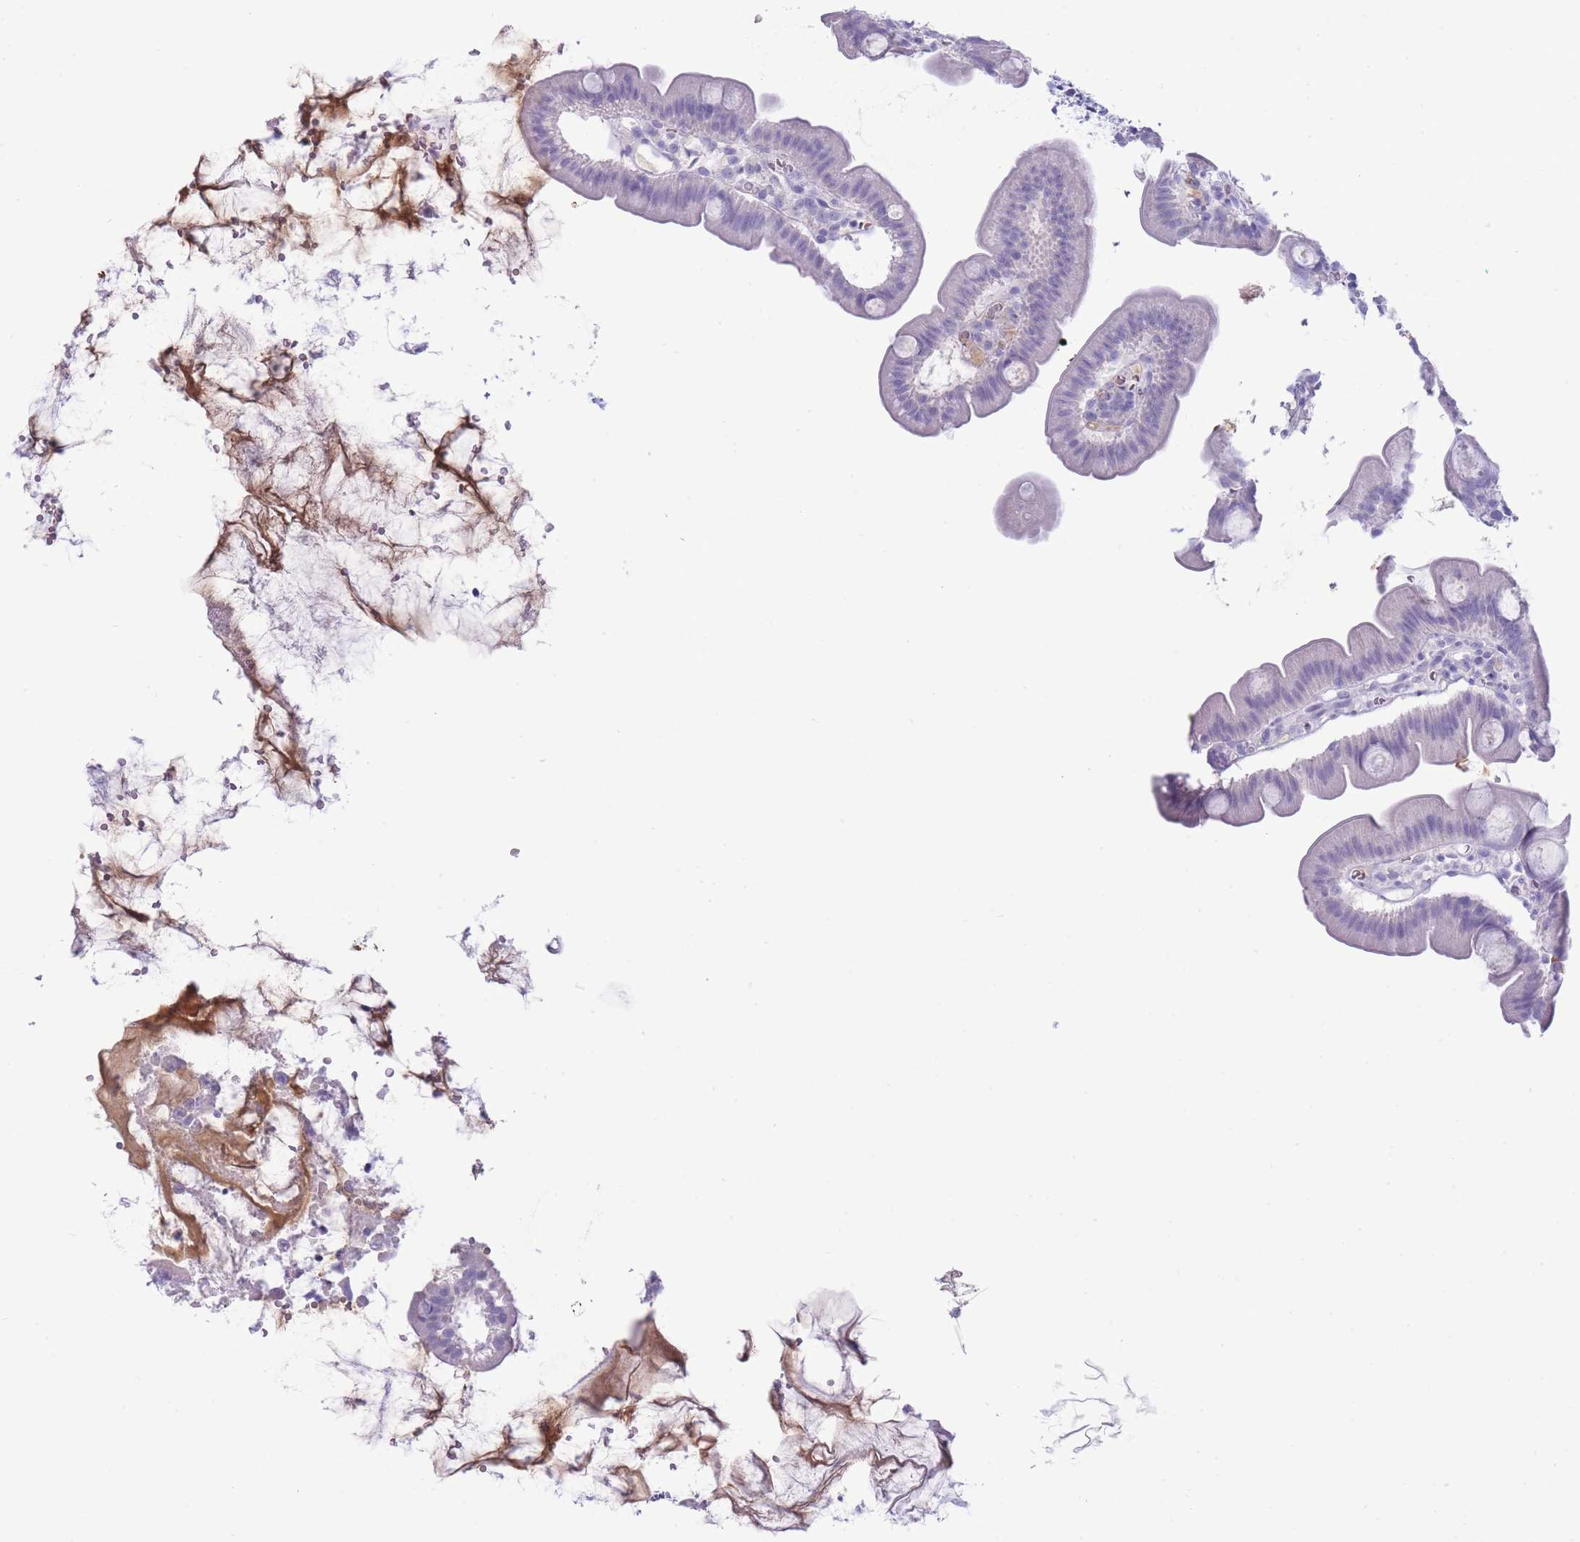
{"staining": {"intensity": "negative", "quantity": "none", "location": "none"}, "tissue": "small intestine", "cell_type": "Glandular cells", "image_type": "normal", "snomed": [{"axis": "morphology", "description": "Normal tissue, NOS"}, {"axis": "topography", "description": "Small intestine"}], "caption": "Benign small intestine was stained to show a protein in brown. There is no significant expression in glandular cells. (Stains: DAB immunohistochemistry with hematoxylin counter stain, Microscopy: brightfield microscopy at high magnification).", "gene": "ASAP3", "patient": {"sex": "female", "age": 68}}